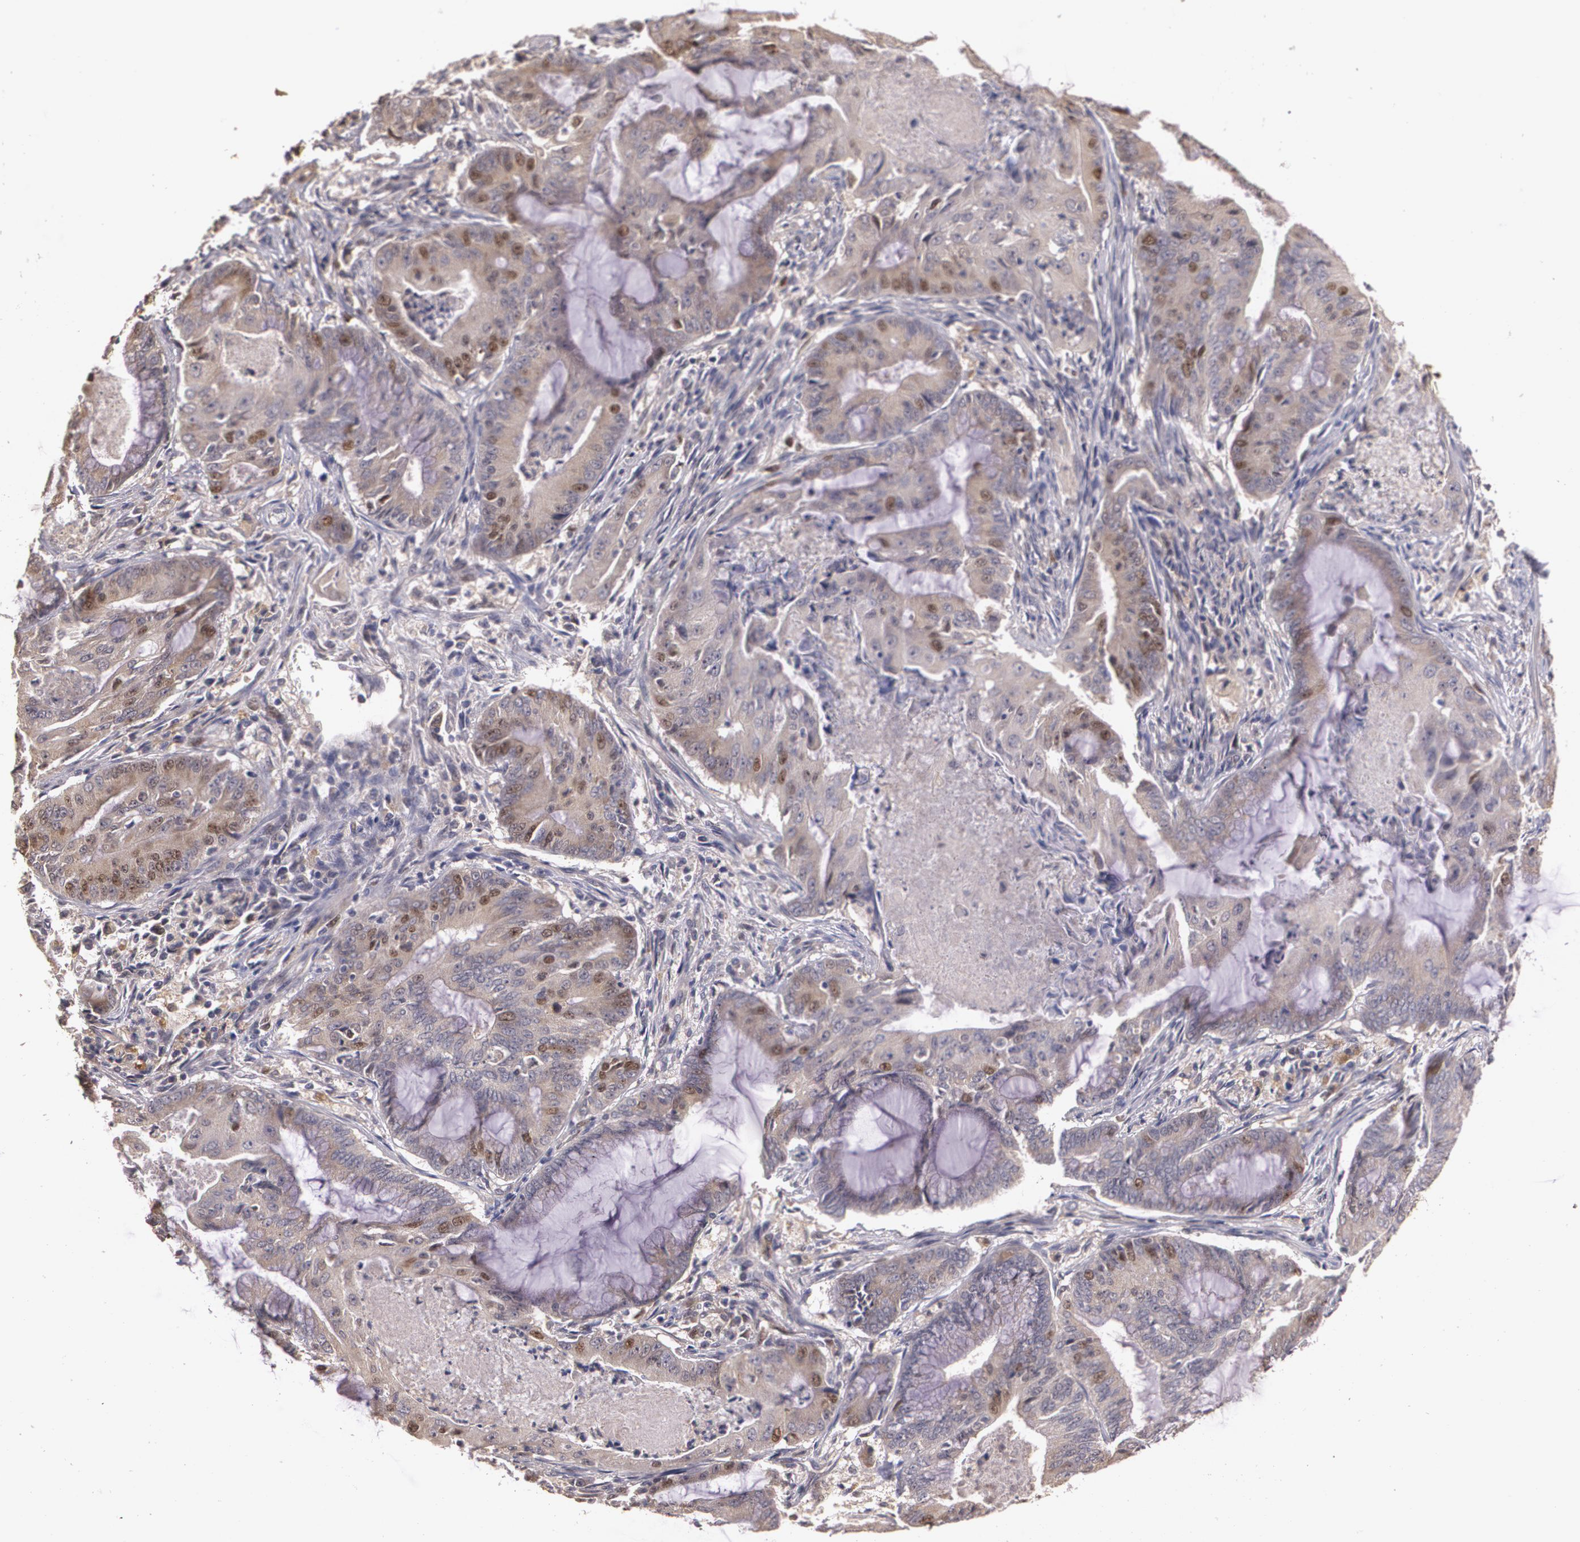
{"staining": {"intensity": "weak", "quantity": "25%-75%", "location": "cytoplasmic/membranous,nuclear"}, "tissue": "endometrial cancer", "cell_type": "Tumor cells", "image_type": "cancer", "snomed": [{"axis": "morphology", "description": "Adenocarcinoma, NOS"}, {"axis": "topography", "description": "Endometrium"}], "caption": "Immunohistochemical staining of endometrial cancer reveals low levels of weak cytoplasmic/membranous and nuclear protein expression in about 25%-75% of tumor cells. (DAB (3,3'-diaminobenzidine) IHC with brightfield microscopy, high magnification).", "gene": "BRCA1", "patient": {"sex": "female", "age": 63}}